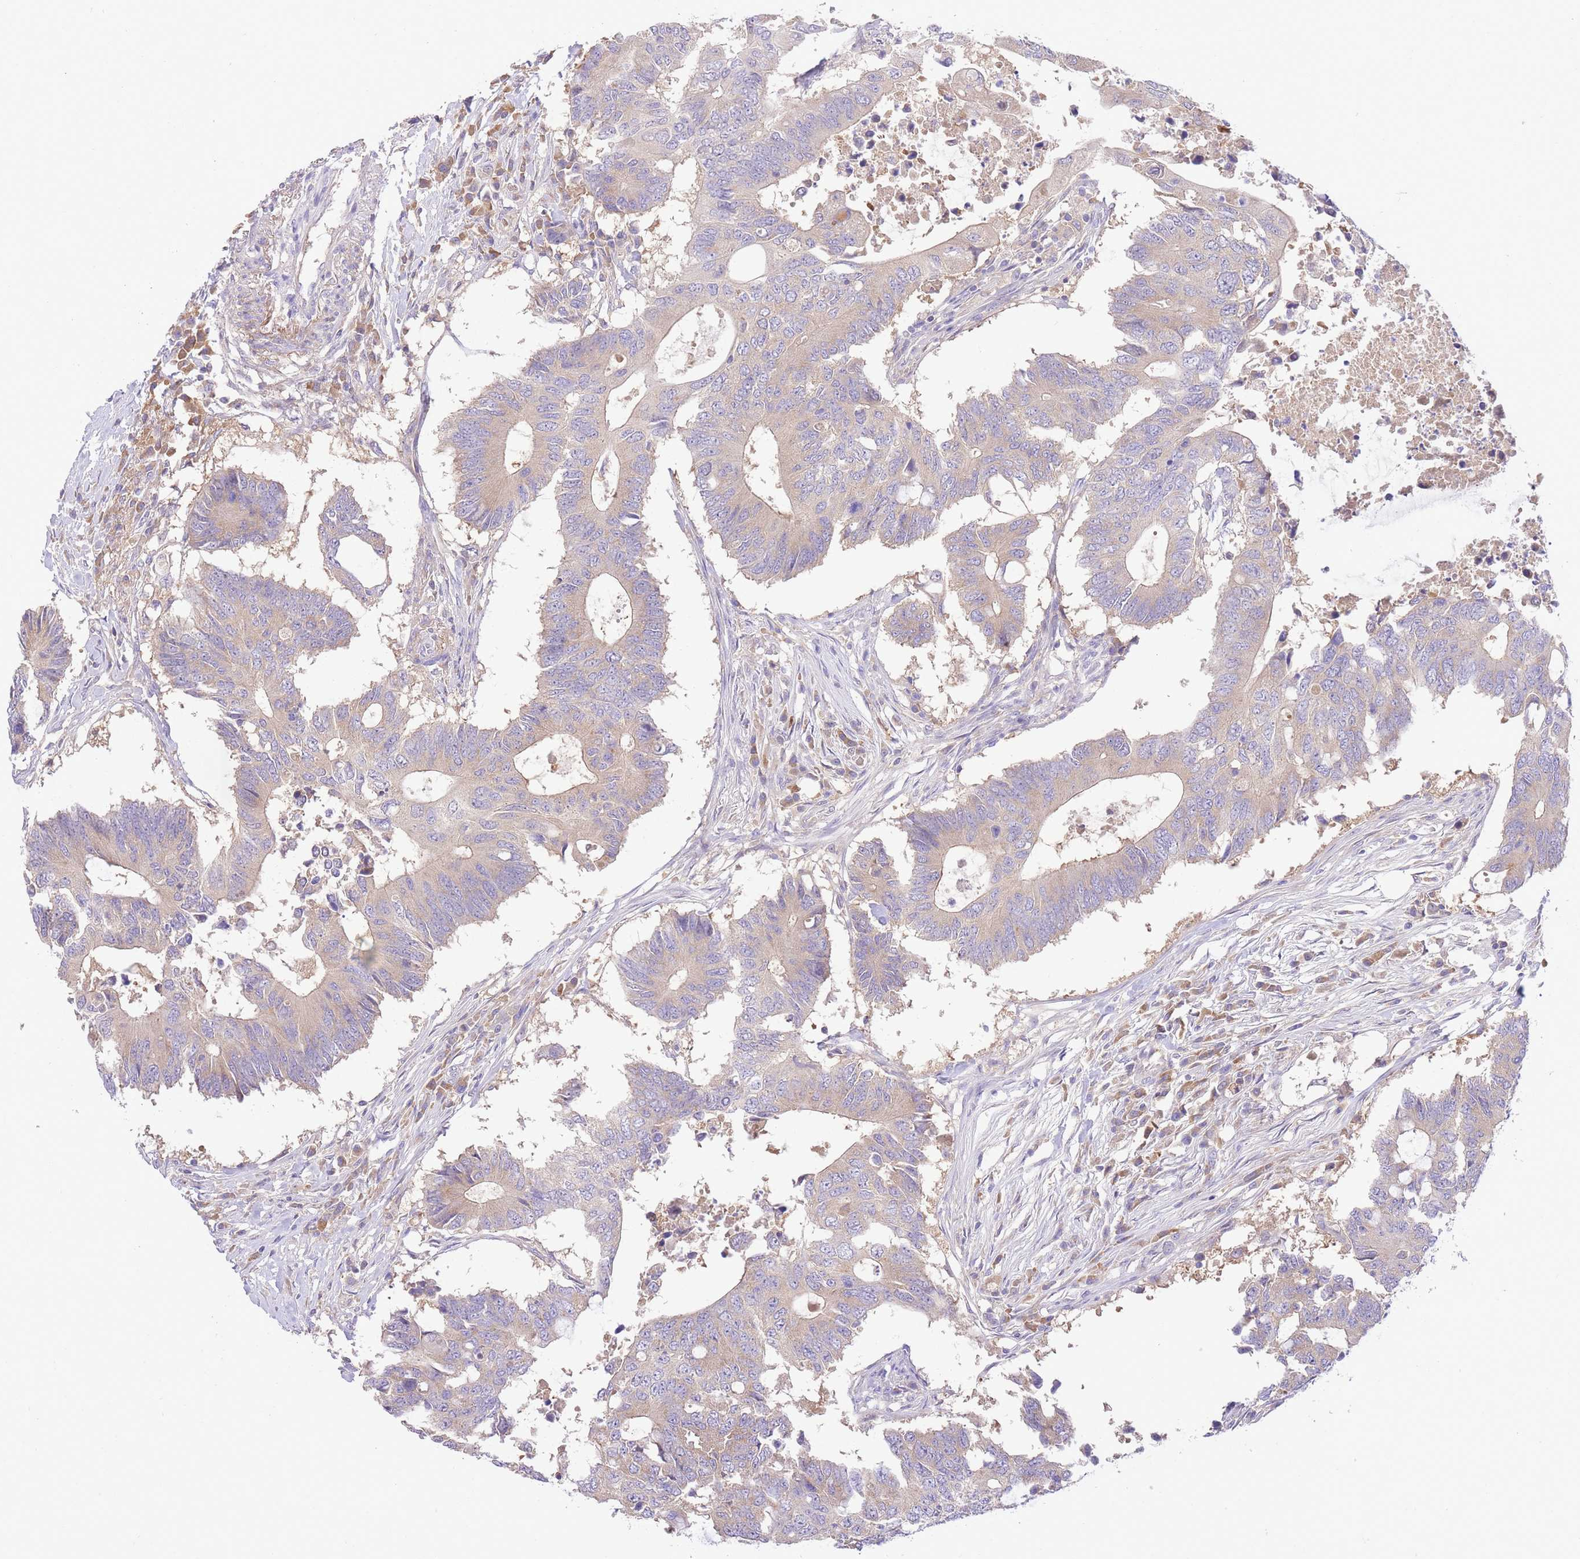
{"staining": {"intensity": "weak", "quantity": "<25%", "location": "cytoplasmic/membranous"}, "tissue": "colorectal cancer", "cell_type": "Tumor cells", "image_type": "cancer", "snomed": [{"axis": "morphology", "description": "Adenocarcinoma, NOS"}, {"axis": "topography", "description": "Colon"}], "caption": "Immunohistochemistry photomicrograph of neoplastic tissue: human adenocarcinoma (colorectal) stained with DAB (3,3'-diaminobenzidine) exhibits no significant protein staining in tumor cells. Brightfield microscopy of immunohistochemistry stained with DAB (3,3'-diaminobenzidine) (brown) and hematoxylin (blue), captured at high magnification.", "gene": "LIPH", "patient": {"sex": "male", "age": 71}}